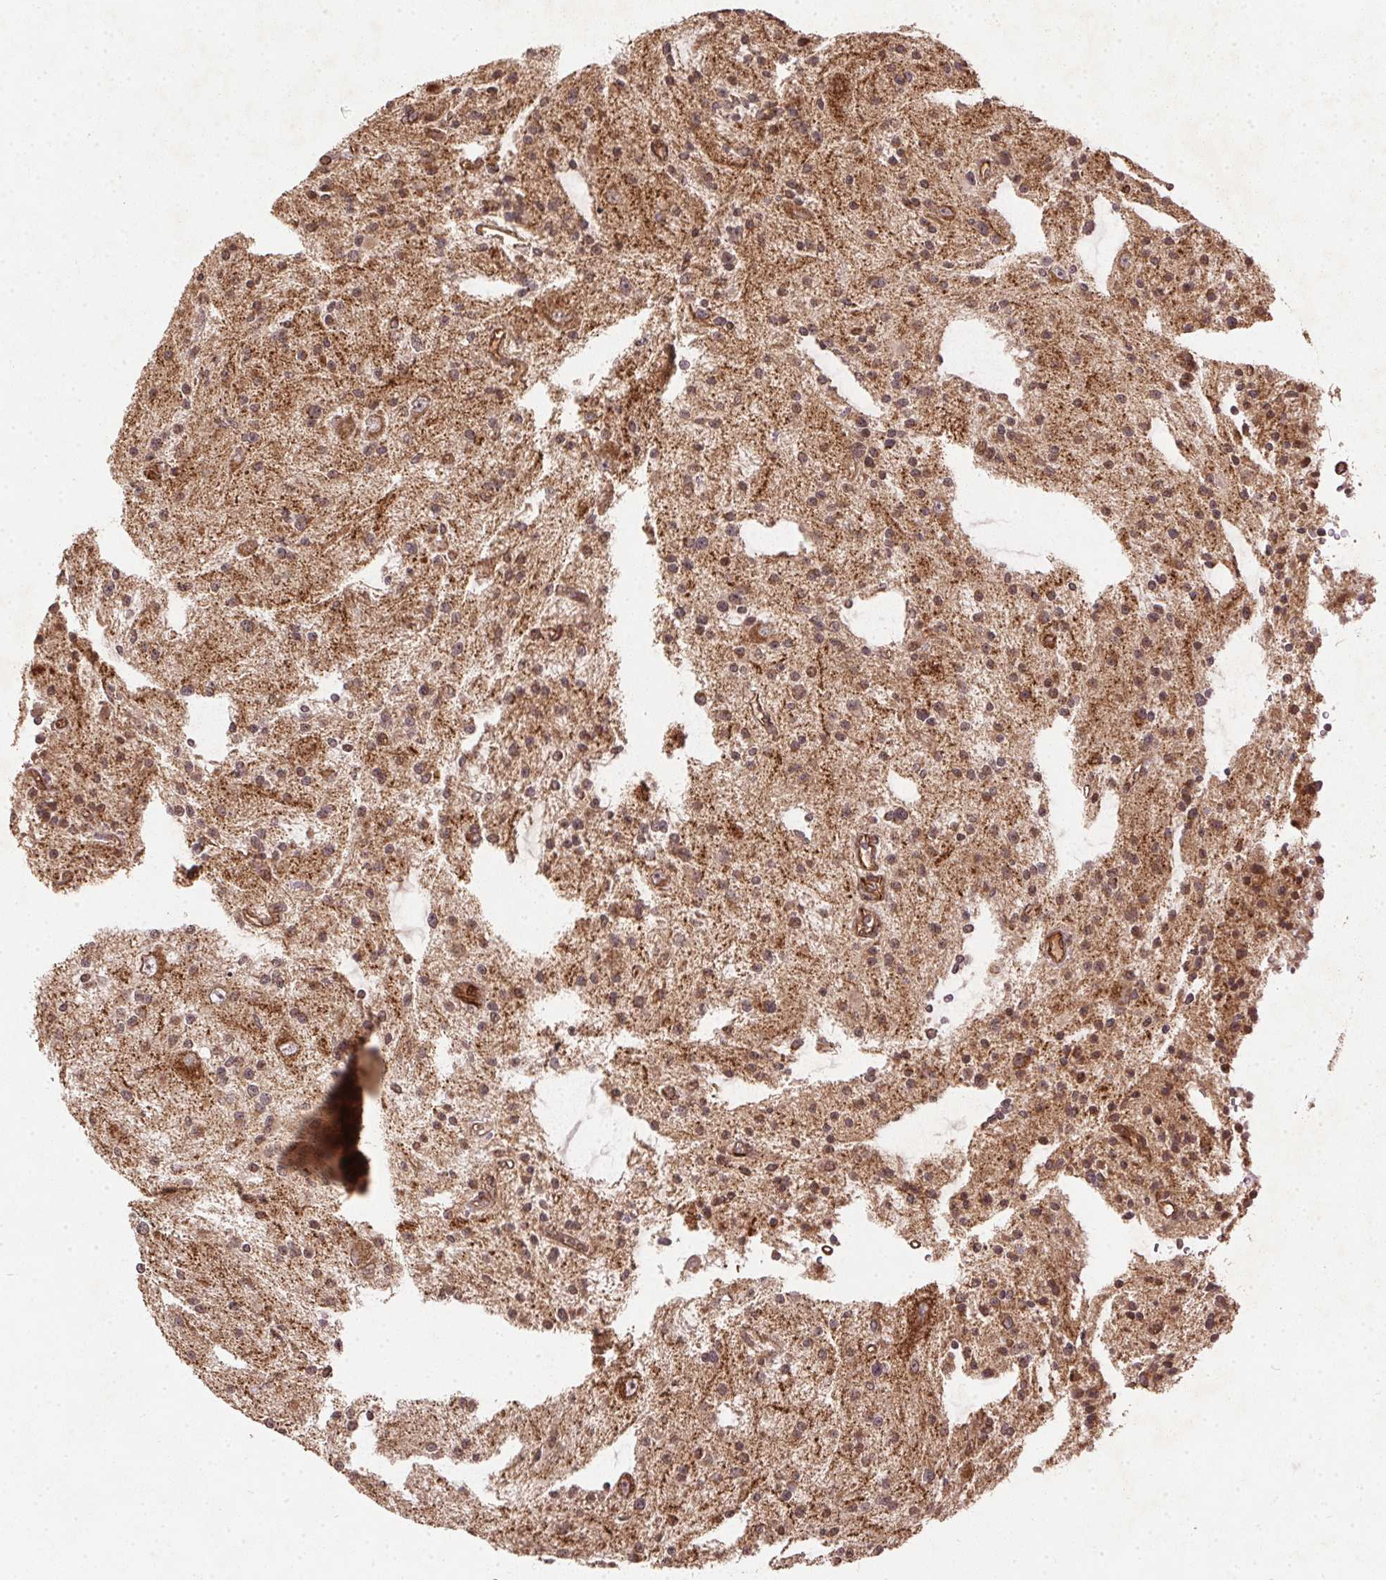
{"staining": {"intensity": "moderate", "quantity": ">75%", "location": "cytoplasmic/membranous"}, "tissue": "glioma", "cell_type": "Tumor cells", "image_type": "cancer", "snomed": [{"axis": "morphology", "description": "Glioma, malignant, Low grade"}, {"axis": "topography", "description": "Brain"}], "caption": "Malignant low-grade glioma stained with IHC reveals moderate cytoplasmic/membranous staining in about >75% of tumor cells. Nuclei are stained in blue.", "gene": "SPRED2", "patient": {"sex": "male", "age": 43}}